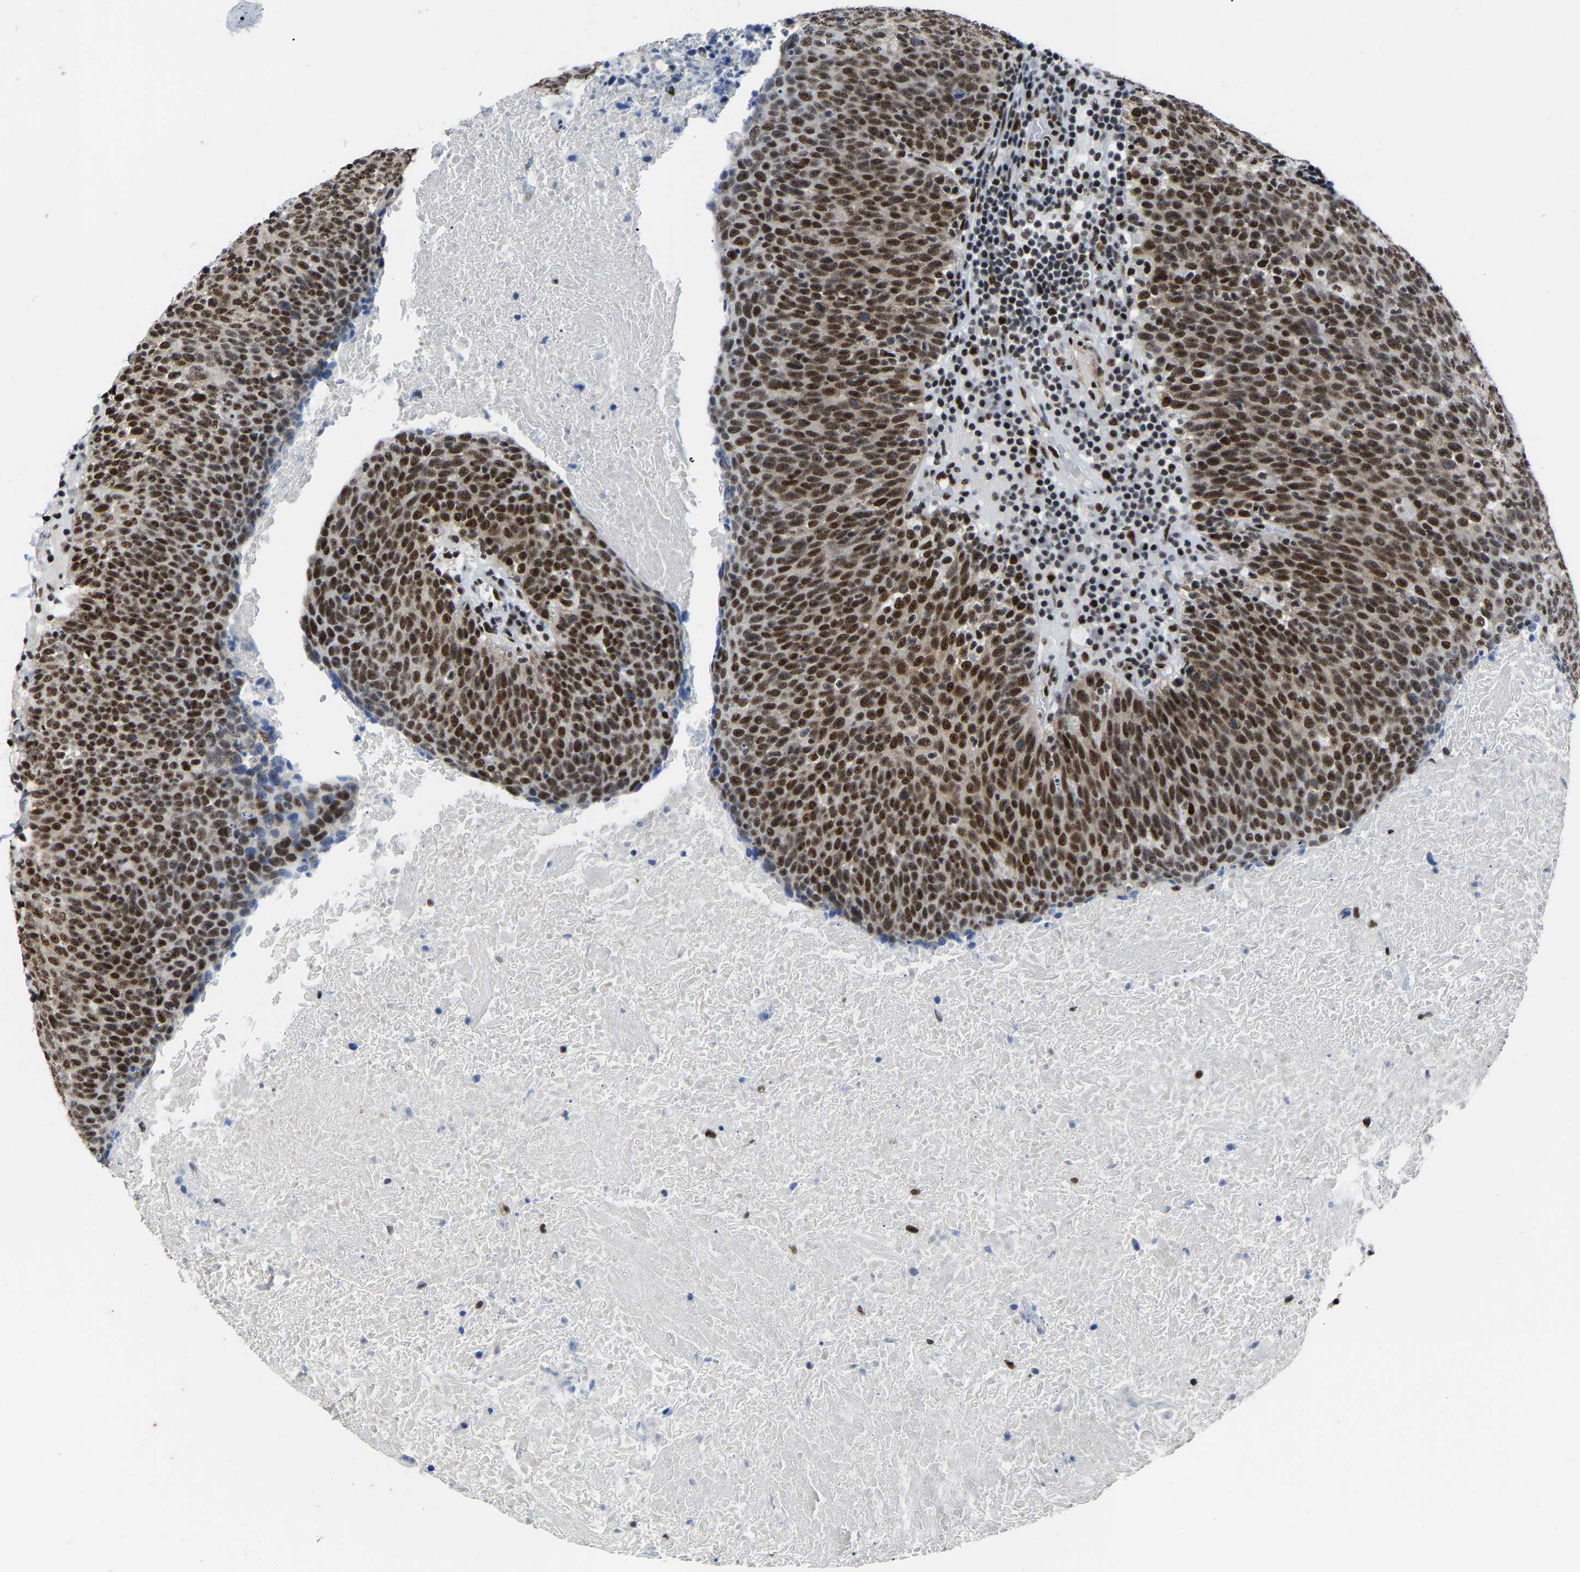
{"staining": {"intensity": "strong", "quantity": ">75%", "location": "nuclear"}, "tissue": "head and neck cancer", "cell_type": "Tumor cells", "image_type": "cancer", "snomed": [{"axis": "morphology", "description": "Squamous cell carcinoma, NOS"}, {"axis": "morphology", "description": "Squamous cell carcinoma, metastatic, NOS"}, {"axis": "topography", "description": "Lymph node"}, {"axis": "topography", "description": "Head-Neck"}], "caption": "Tumor cells display strong nuclear expression in approximately >75% of cells in head and neck cancer. (DAB (3,3'-diaminobenzidine) IHC, brown staining for protein, blue staining for nuclei).", "gene": "DDX5", "patient": {"sex": "male", "age": 62}}